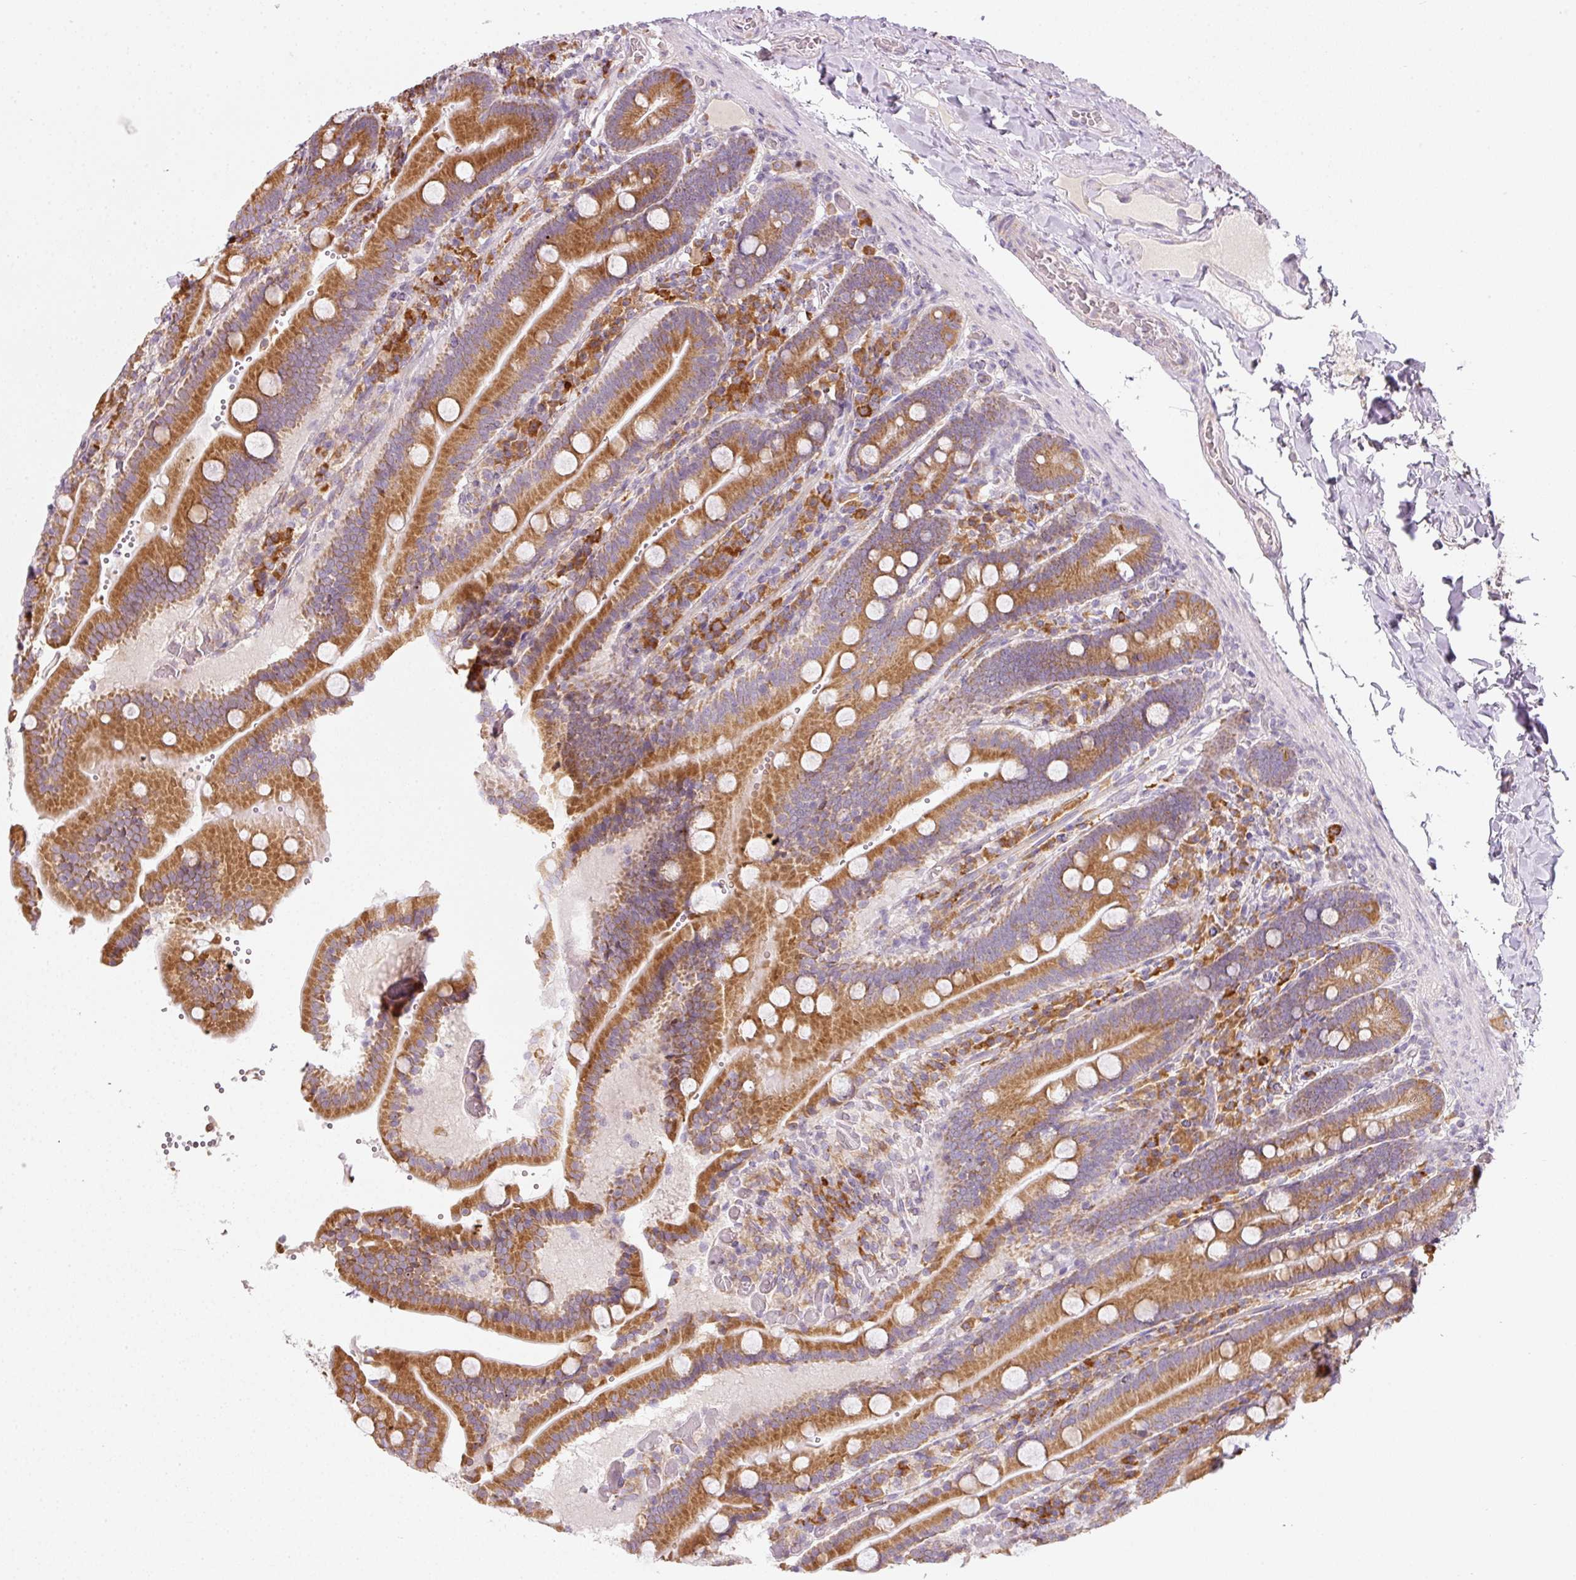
{"staining": {"intensity": "strong", "quantity": ">75%", "location": "cytoplasmic/membranous"}, "tissue": "duodenum", "cell_type": "Glandular cells", "image_type": "normal", "snomed": [{"axis": "morphology", "description": "Normal tissue, NOS"}, {"axis": "topography", "description": "Duodenum"}], "caption": "IHC (DAB (3,3'-diaminobenzidine)) staining of normal duodenum displays strong cytoplasmic/membranous protein positivity in approximately >75% of glandular cells. Using DAB (3,3'-diaminobenzidine) (brown) and hematoxylin (blue) stains, captured at high magnification using brightfield microscopy.", "gene": "MORN4", "patient": {"sex": "female", "age": 62}}